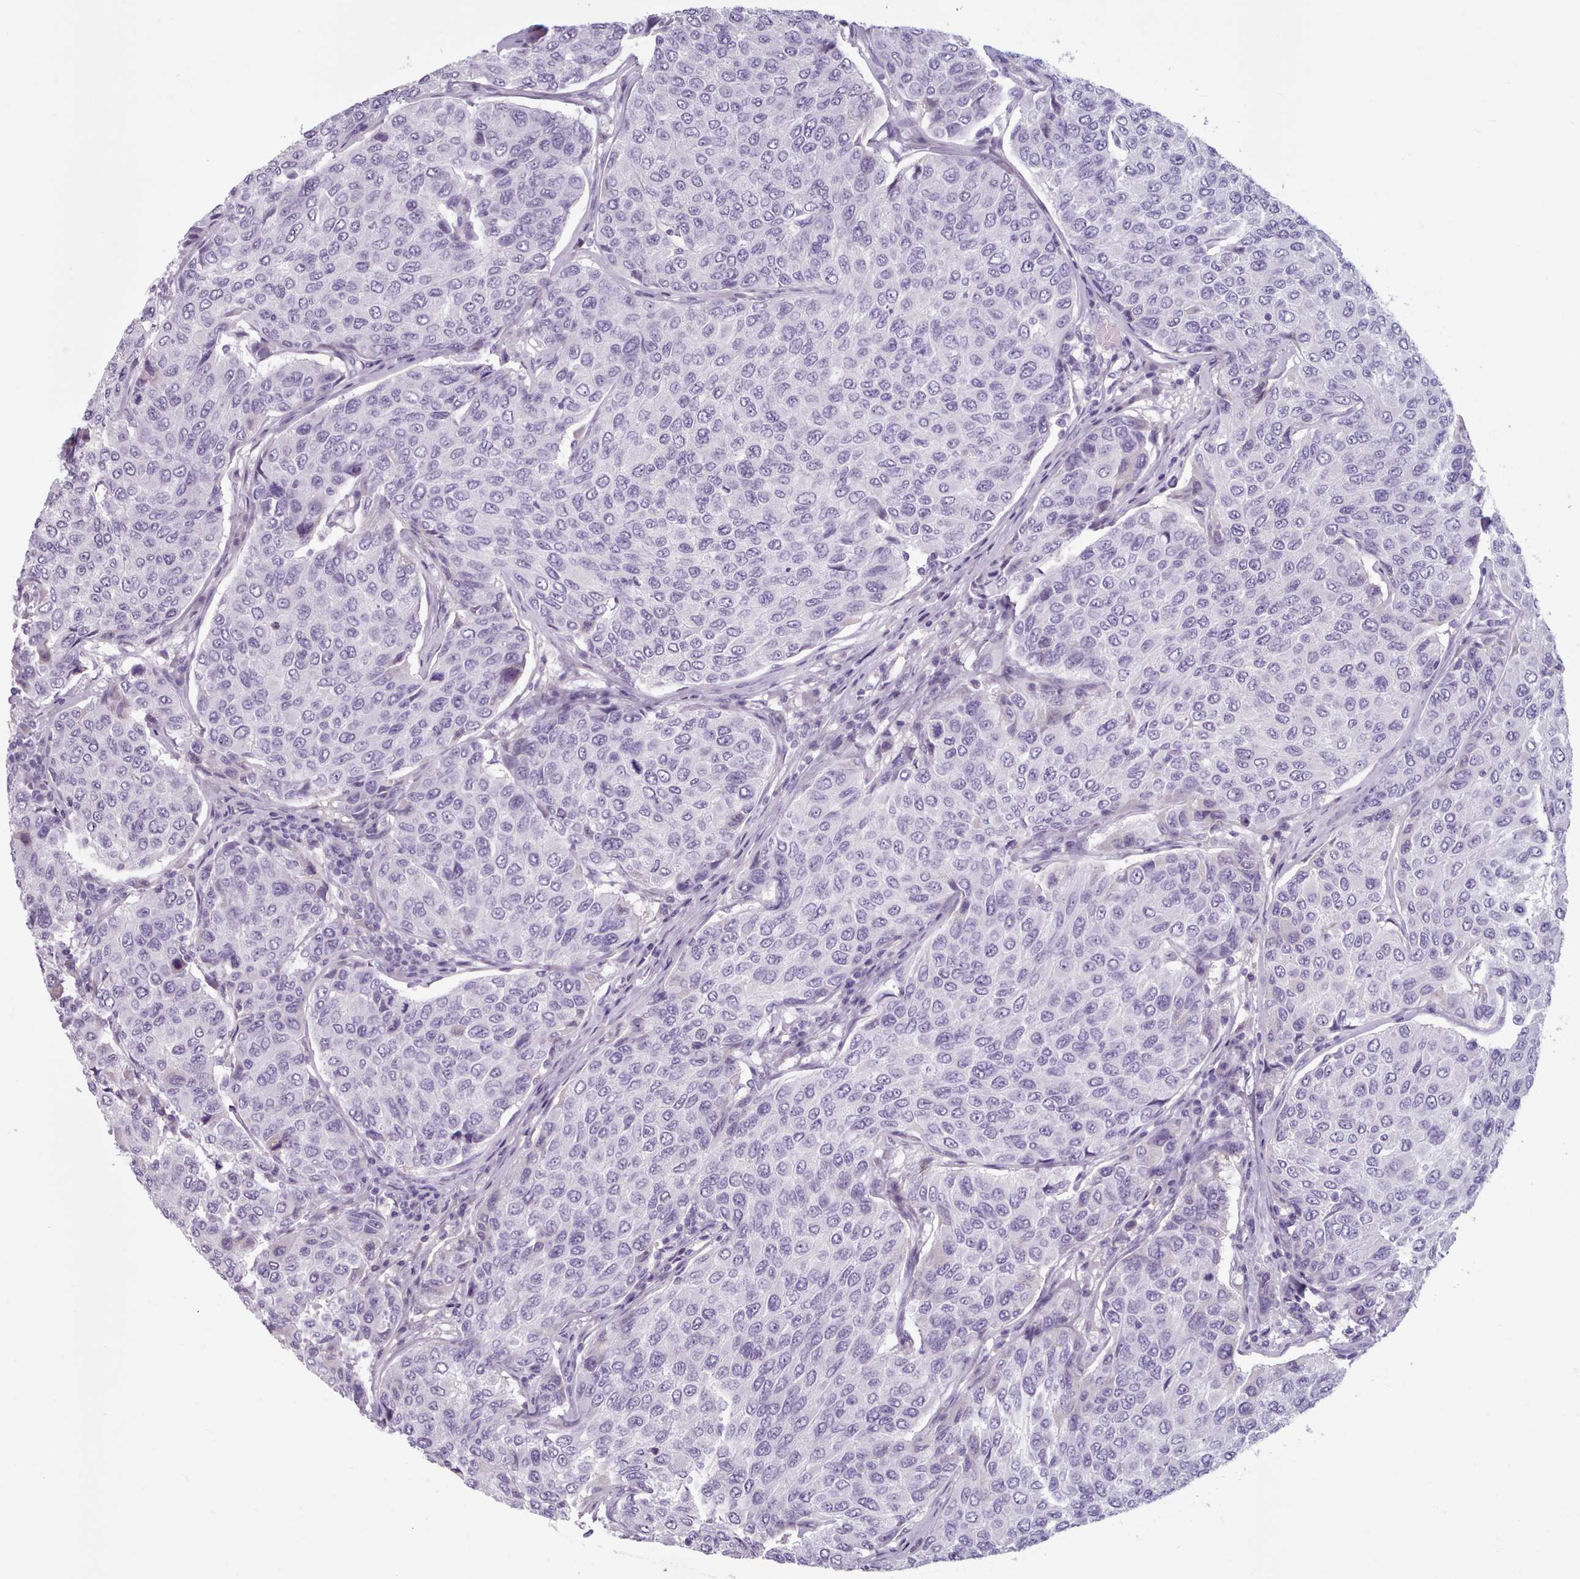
{"staining": {"intensity": "negative", "quantity": "none", "location": "none"}, "tissue": "breast cancer", "cell_type": "Tumor cells", "image_type": "cancer", "snomed": [{"axis": "morphology", "description": "Duct carcinoma"}, {"axis": "topography", "description": "Breast"}], "caption": "Immunohistochemistry of human invasive ductal carcinoma (breast) displays no expression in tumor cells.", "gene": "ZNF43", "patient": {"sex": "female", "age": 55}}